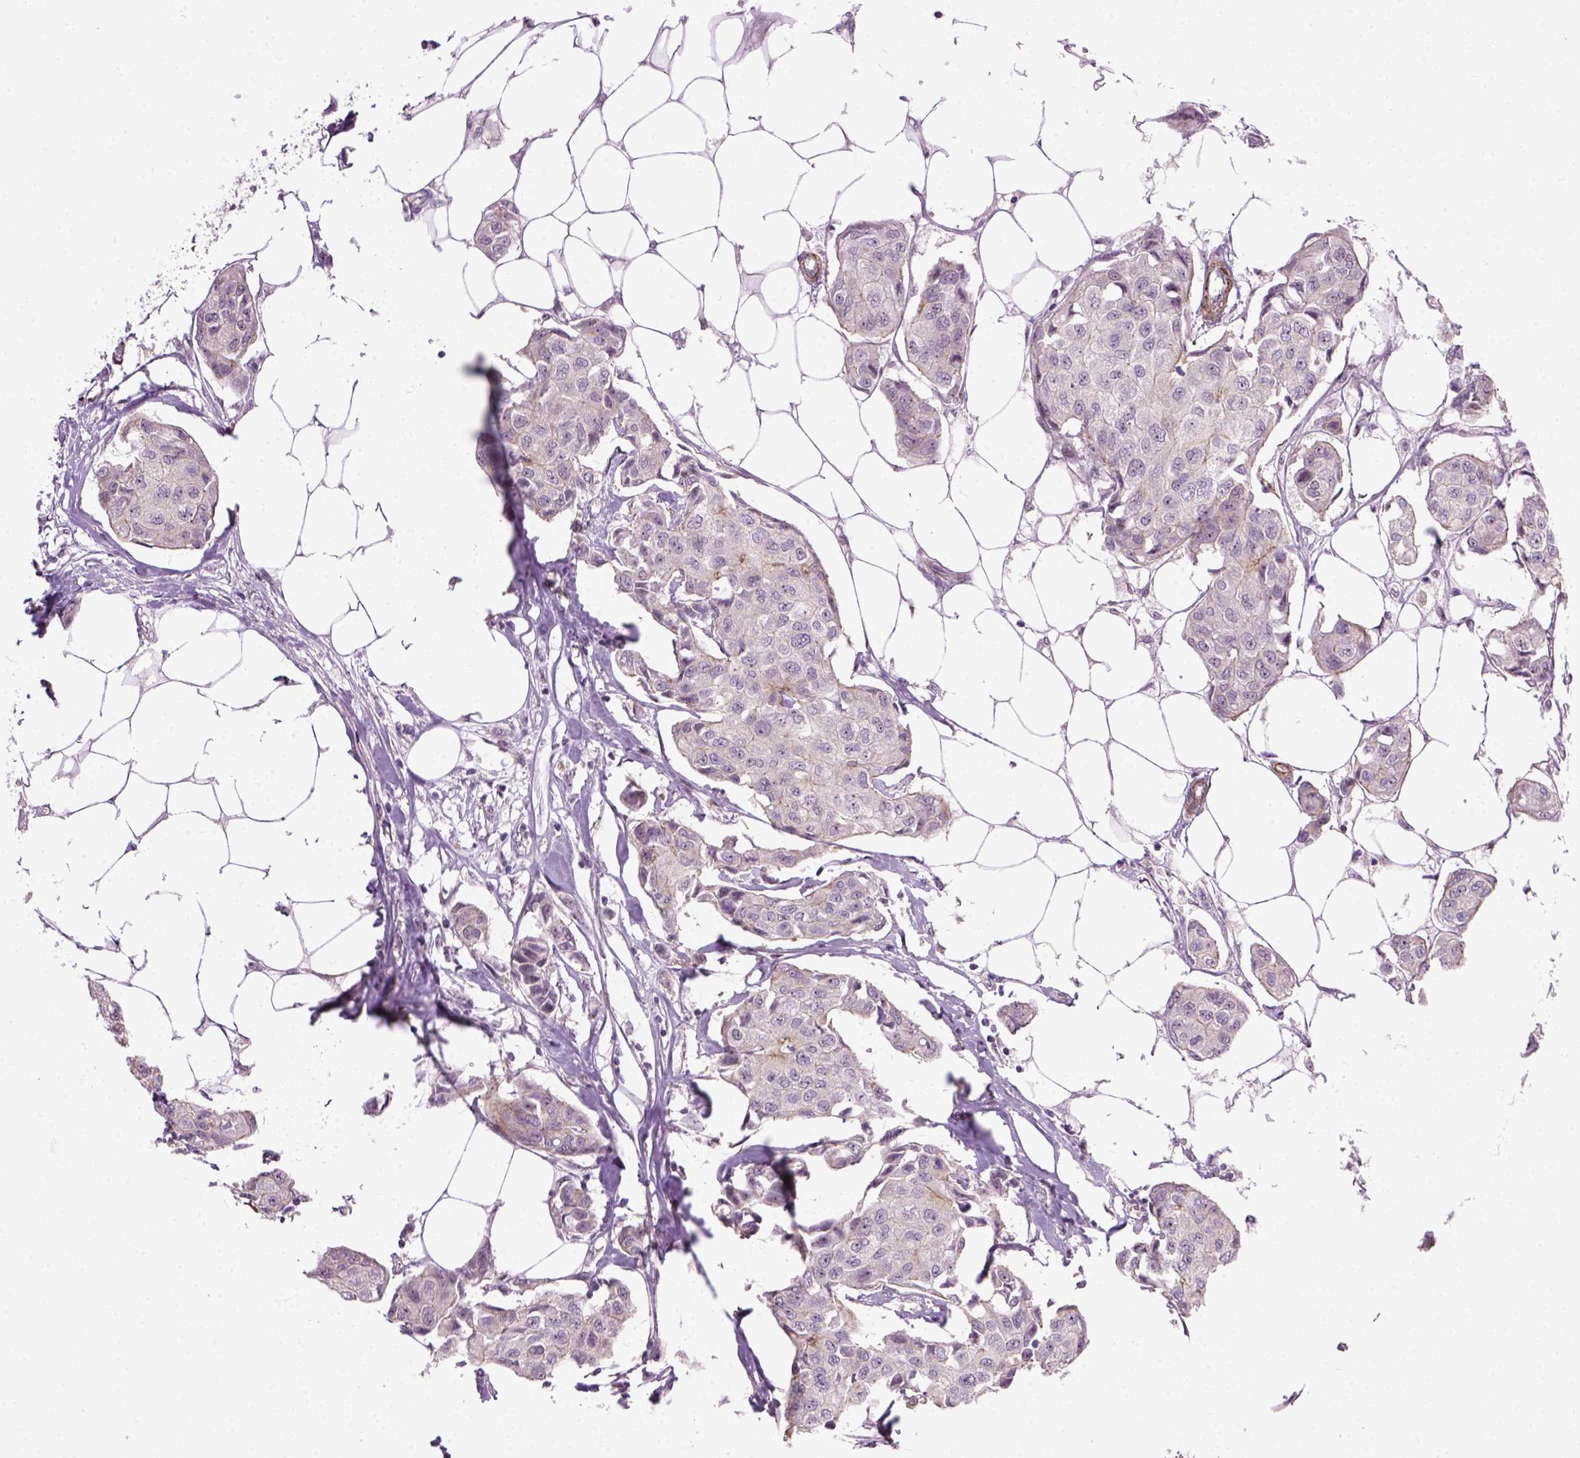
{"staining": {"intensity": "weak", "quantity": "<25%", "location": "nuclear"}, "tissue": "breast cancer", "cell_type": "Tumor cells", "image_type": "cancer", "snomed": [{"axis": "morphology", "description": "Duct carcinoma"}, {"axis": "topography", "description": "Breast"}, {"axis": "topography", "description": "Lymph node"}], "caption": "Tumor cells show no significant protein expression in intraductal carcinoma (breast). (DAB (3,3'-diaminobenzidine) IHC, high magnification).", "gene": "RRS1", "patient": {"sex": "female", "age": 80}}